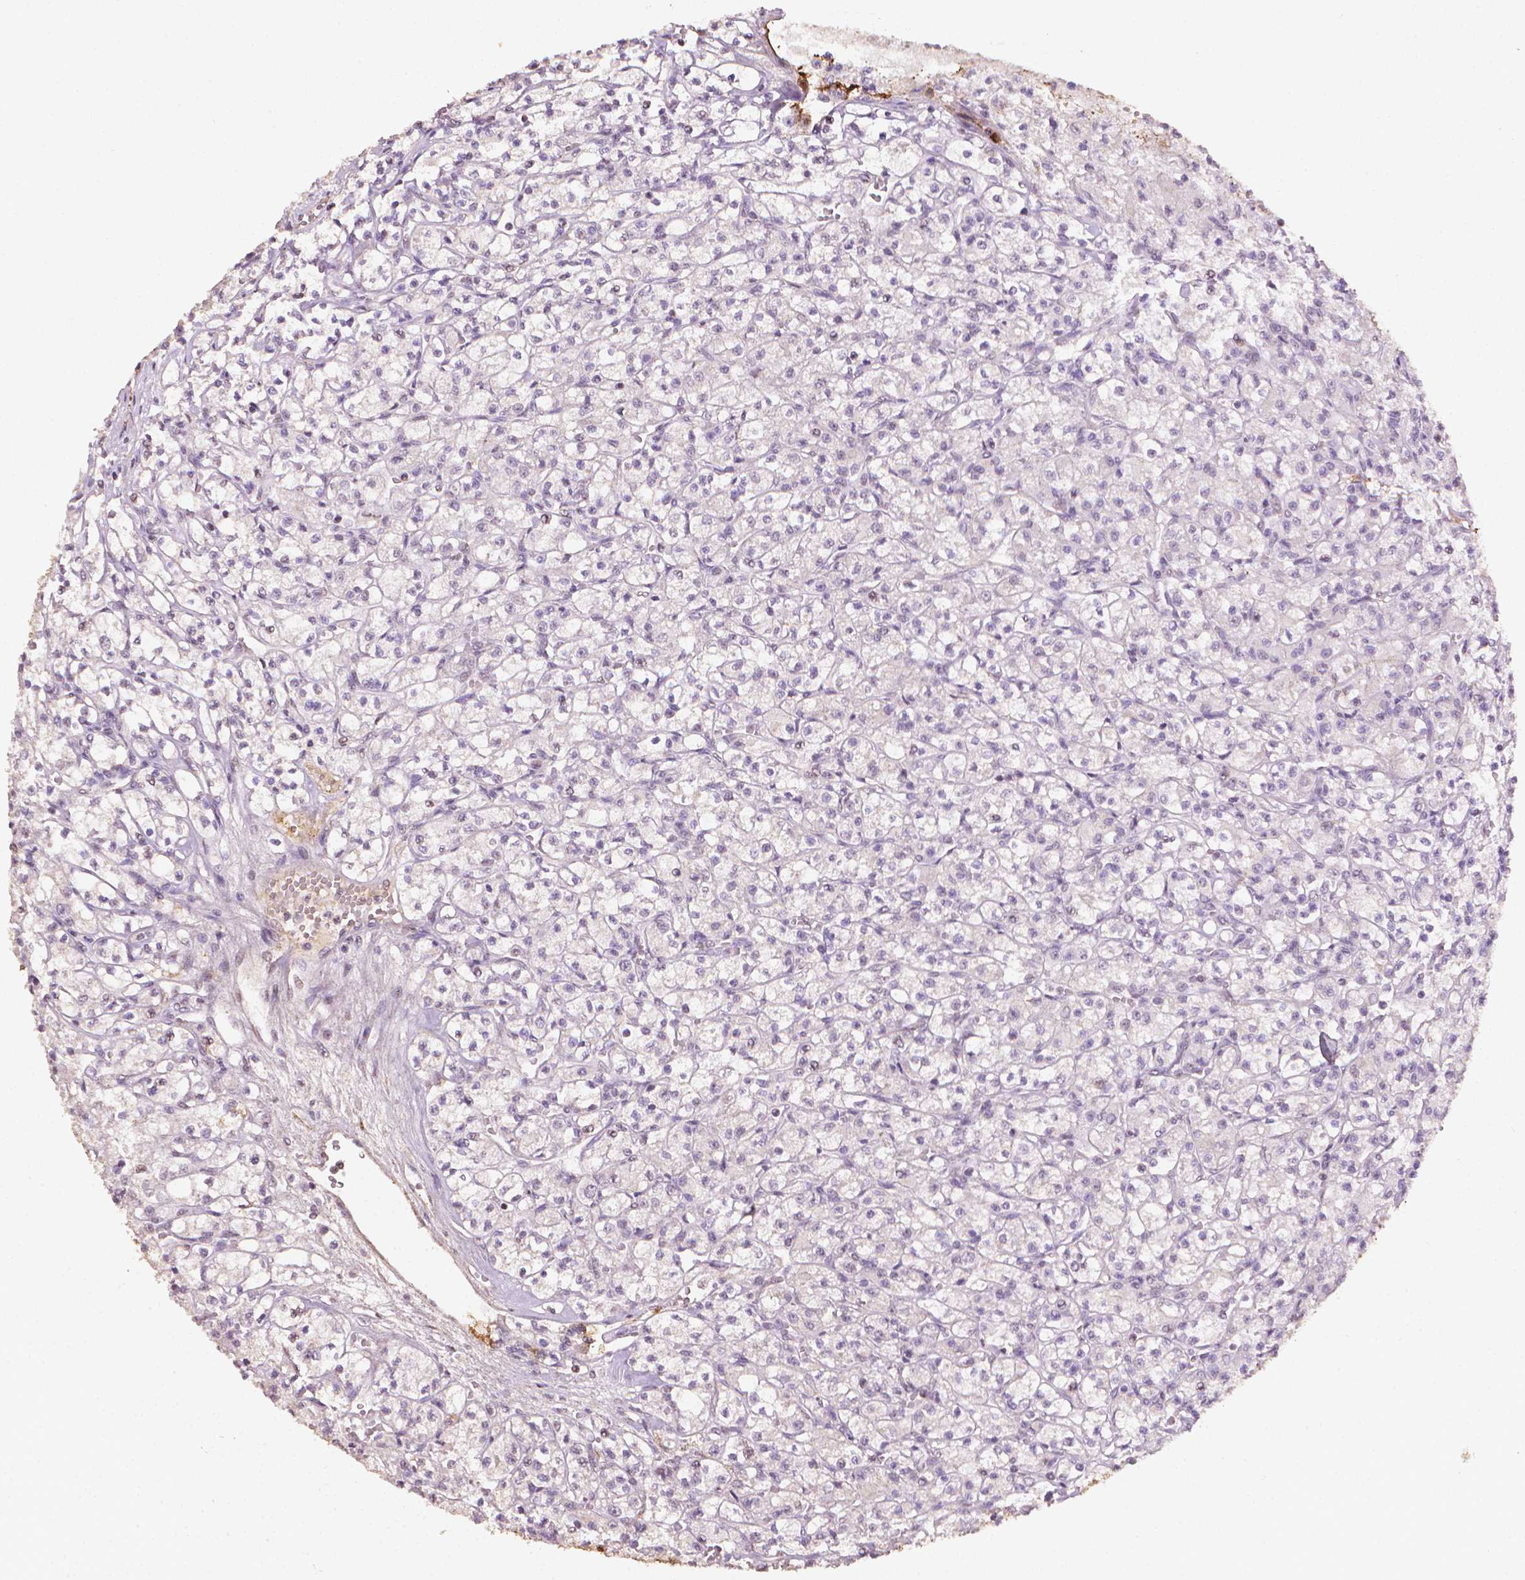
{"staining": {"intensity": "negative", "quantity": "none", "location": "none"}, "tissue": "renal cancer", "cell_type": "Tumor cells", "image_type": "cancer", "snomed": [{"axis": "morphology", "description": "Adenocarcinoma, NOS"}, {"axis": "topography", "description": "Kidney"}], "caption": "Photomicrograph shows no significant protein staining in tumor cells of renal adenocarcinoma.", "gene": "DCN", "patient": {"sex": "female", "age": 70}}